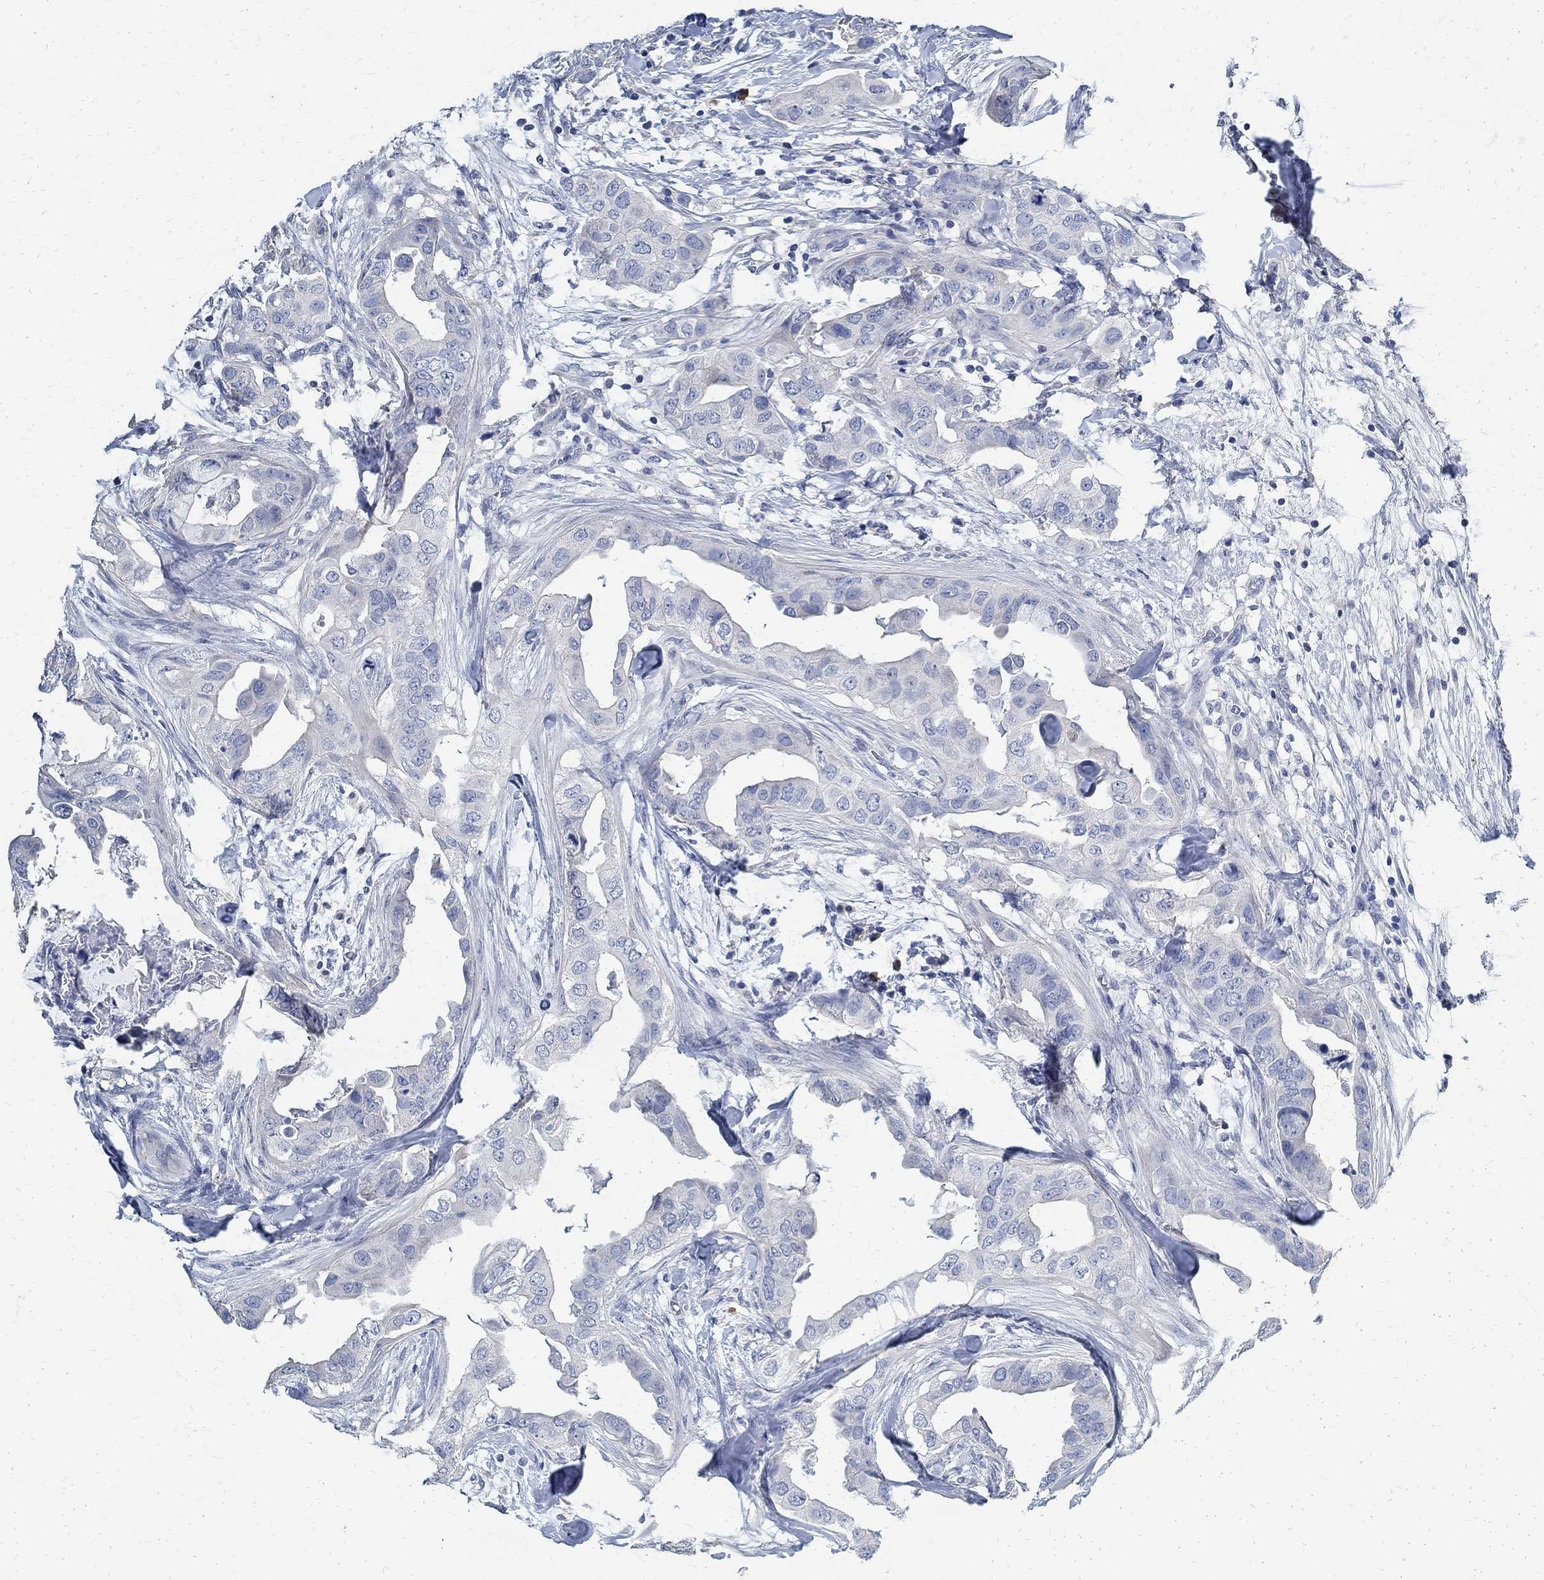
{"staining": {"intensity": "negative", "quantity": "none", "location": "none"}, "tissue": "breast cancer", "cell_type": "Tumor cells", "image_type": "cancer", "snomed": [{"axis": "morphology", "description": "Normal tissue, NOS"}, {"axis": "morphology", "description": "Duct carcinoma"}, {"axis": "topography", "description": "Breast"}], "caption": "This is an immunohistochemistry (IHC) micrograph of human breast cancer. There is no positivity in tumor cells.", "gene": "PRX", "patient": {"sex": "female", "age": 40}}